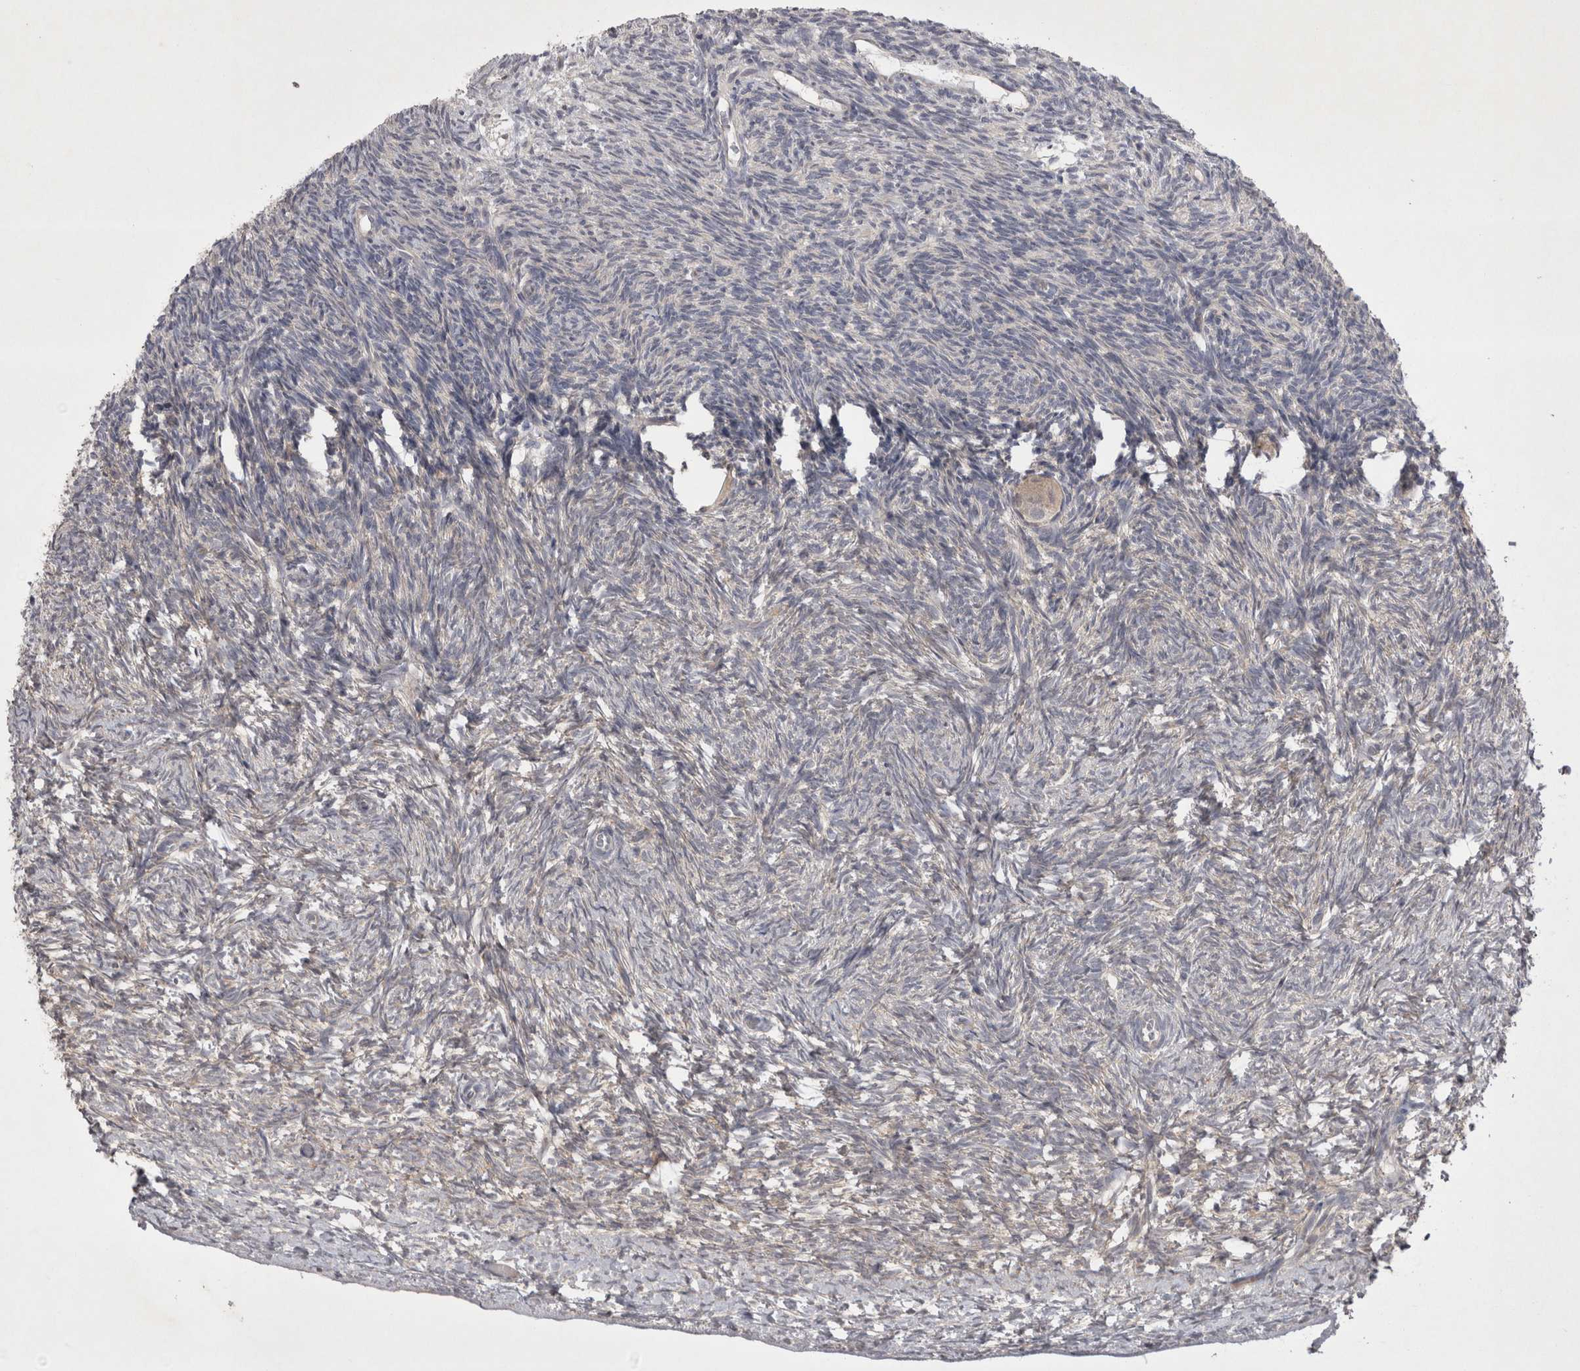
{"staining": {"intensity": "weak", "quantity": ">75%", "location": "cytoplasmic/membranous"}, "tissue": "ovary", "cell_type": "Follicle cells", "image_type": "normal", "snomed": [{"axis": "morphology", "description": "Normal tissue, NOS"}, {"axis": "topography", "description": "Ovary"}], "caption": "Immunohistochemistry (IHC) image of normal ovary: human ovary stained using immunohistochemistry (IHC) exhibits low levels of weak protein expression localized specifically in the cytoplasmic/membranous of follicle cells, appearing as a cytoplasmic/membranous brown color.", "gene": "CTBS", "patient": {"sex": "female", "age": 34}}